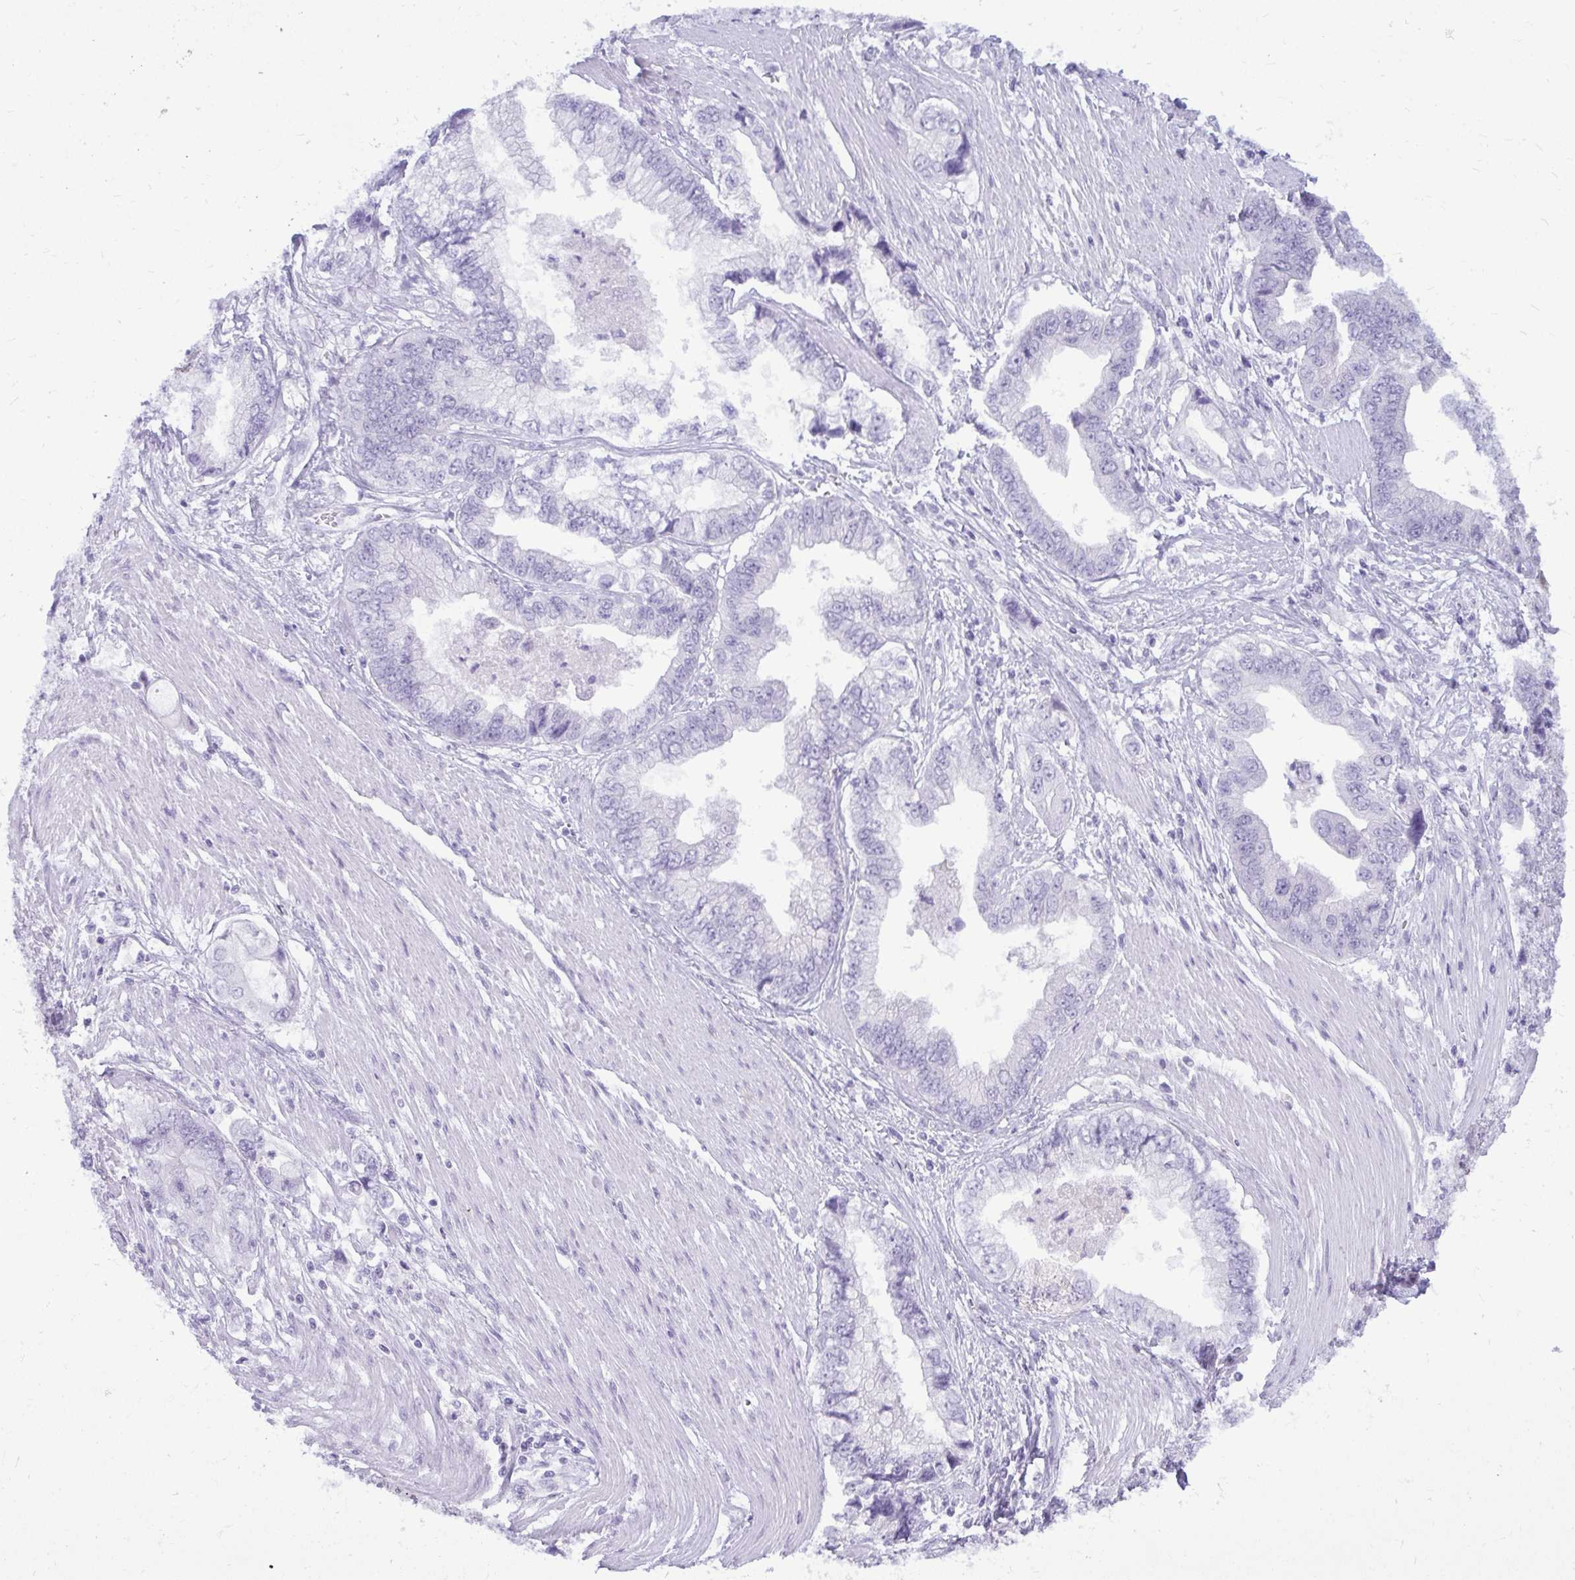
{"staining": {"intensity": "negative", "quantity": "none", "location": "none"}, "tissue": "stomach cancer", "cell_type": "Tumor cells", "image_type": "cancer", "snomed": [{"axis": "morphology", "description": "Adenocarcinoma, NOS"}, {"axis": "topography", "description": "Pancreas"}, {"axis": "topography", "description": "Stomach, upper"}], "caption": "Human stomach adenocarcinoma stained for a protein using immunohistochemistry displays no expression in tumor cells.", "gene": "ANKRD60", "patient": {"sex": "male", "age": 77}}